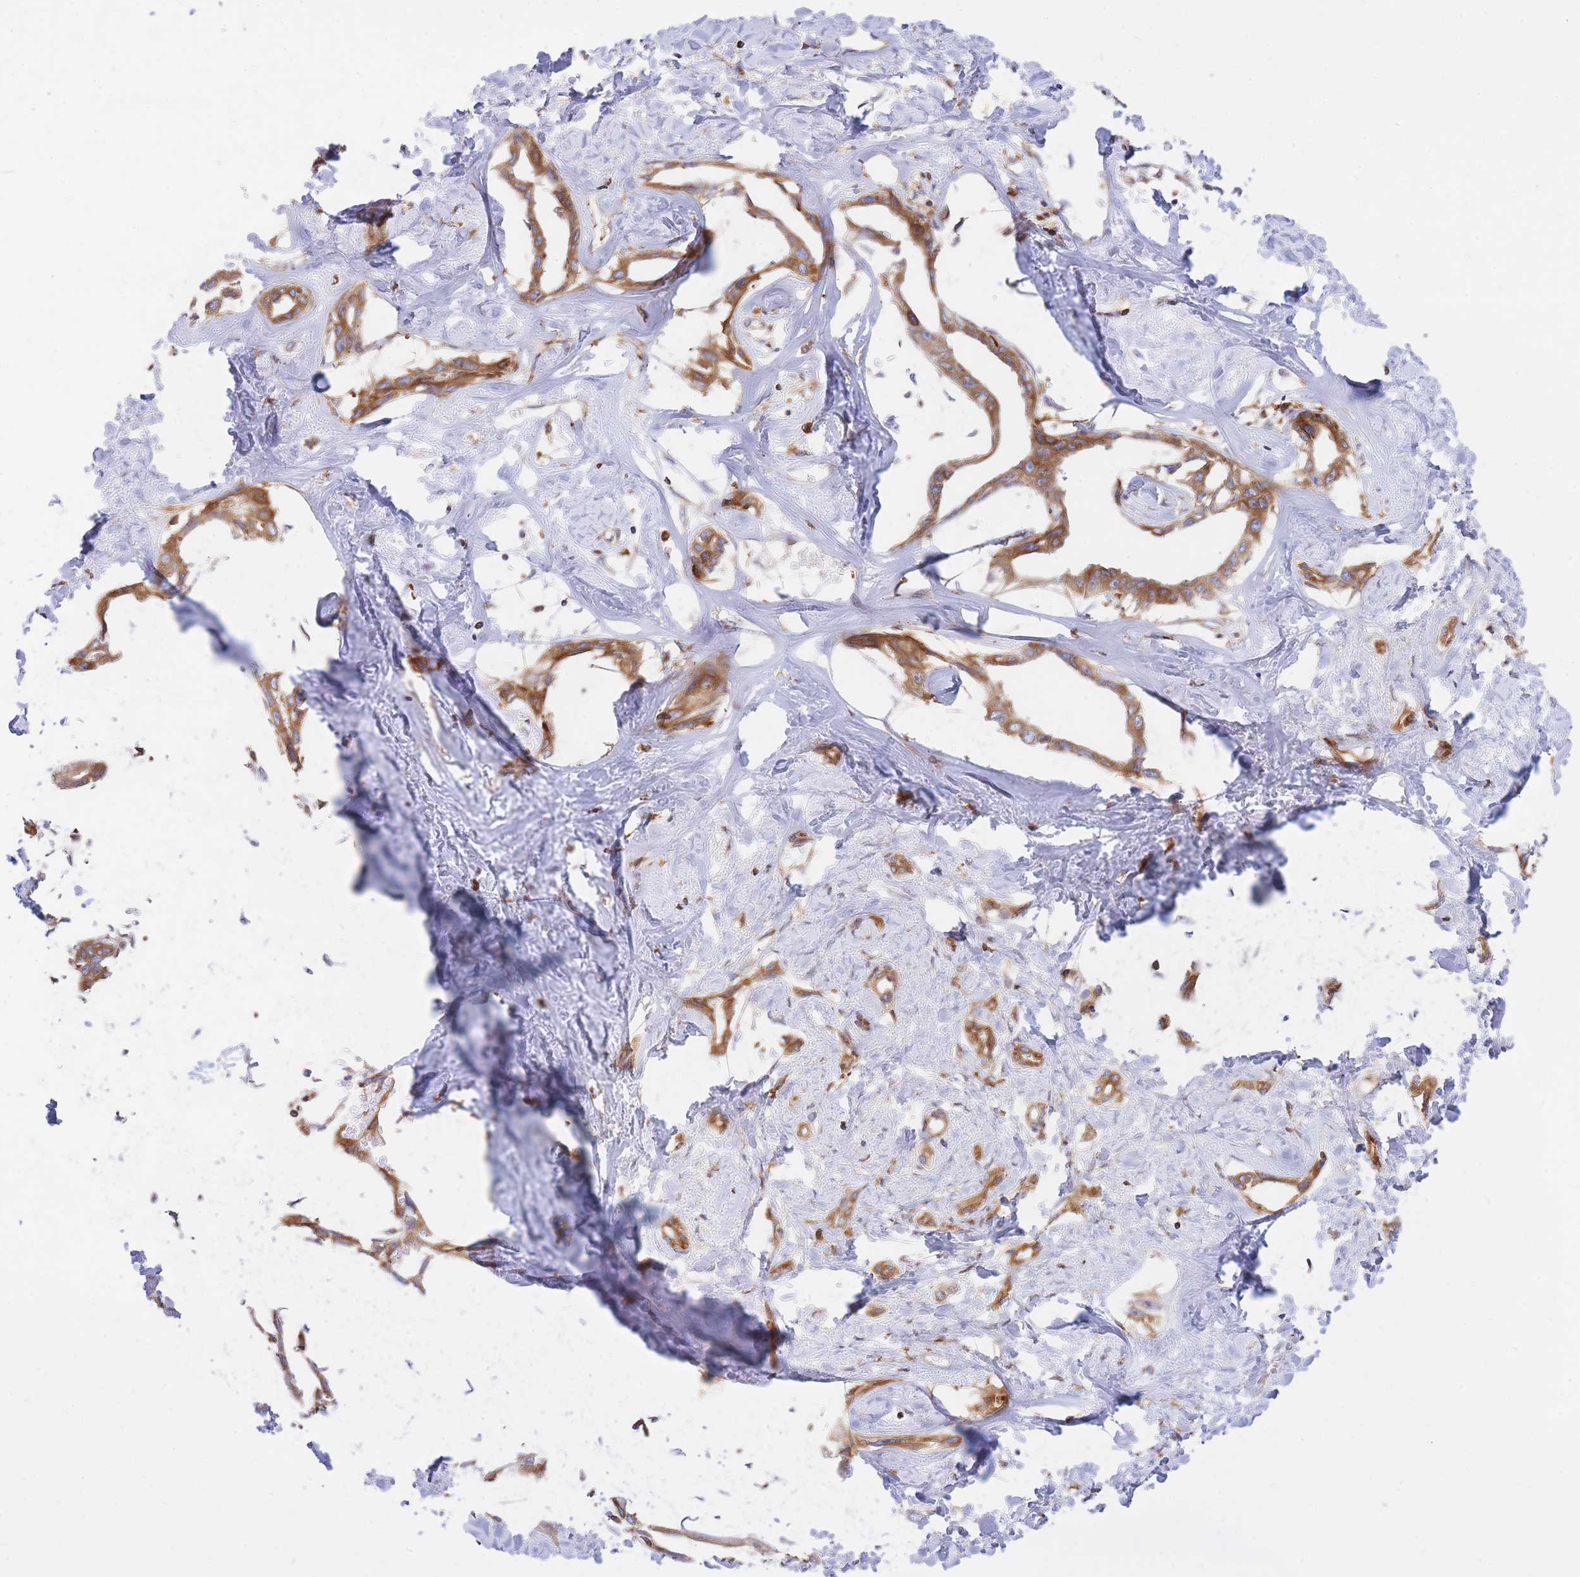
{"staining": {"intensity": "moderate", "quantity": ">75%", "location": "cytoplasmic/membranous"}, "tissue": "liver cancer", "cell_type": "Tumor cells", "image_type": "cancer", "snomed": [{"axis": "morphology", "description": "Cholangiocarcinoma"}, {"axis": "topography", "description": "Liver"}], "caption": "High-magnification brightfield microscopy of liver cholangiocarcinoma stained with DAB (3,3'-diaminobenzidine) (brown) and counterstained with hematoxylin (blue). tumor cells exhibit moderate cytoplasmic/membranous staining is appreciated in approximately>75% of cells.", "gene": "REM1", "patient": {"sex": "male", "age": 59}}